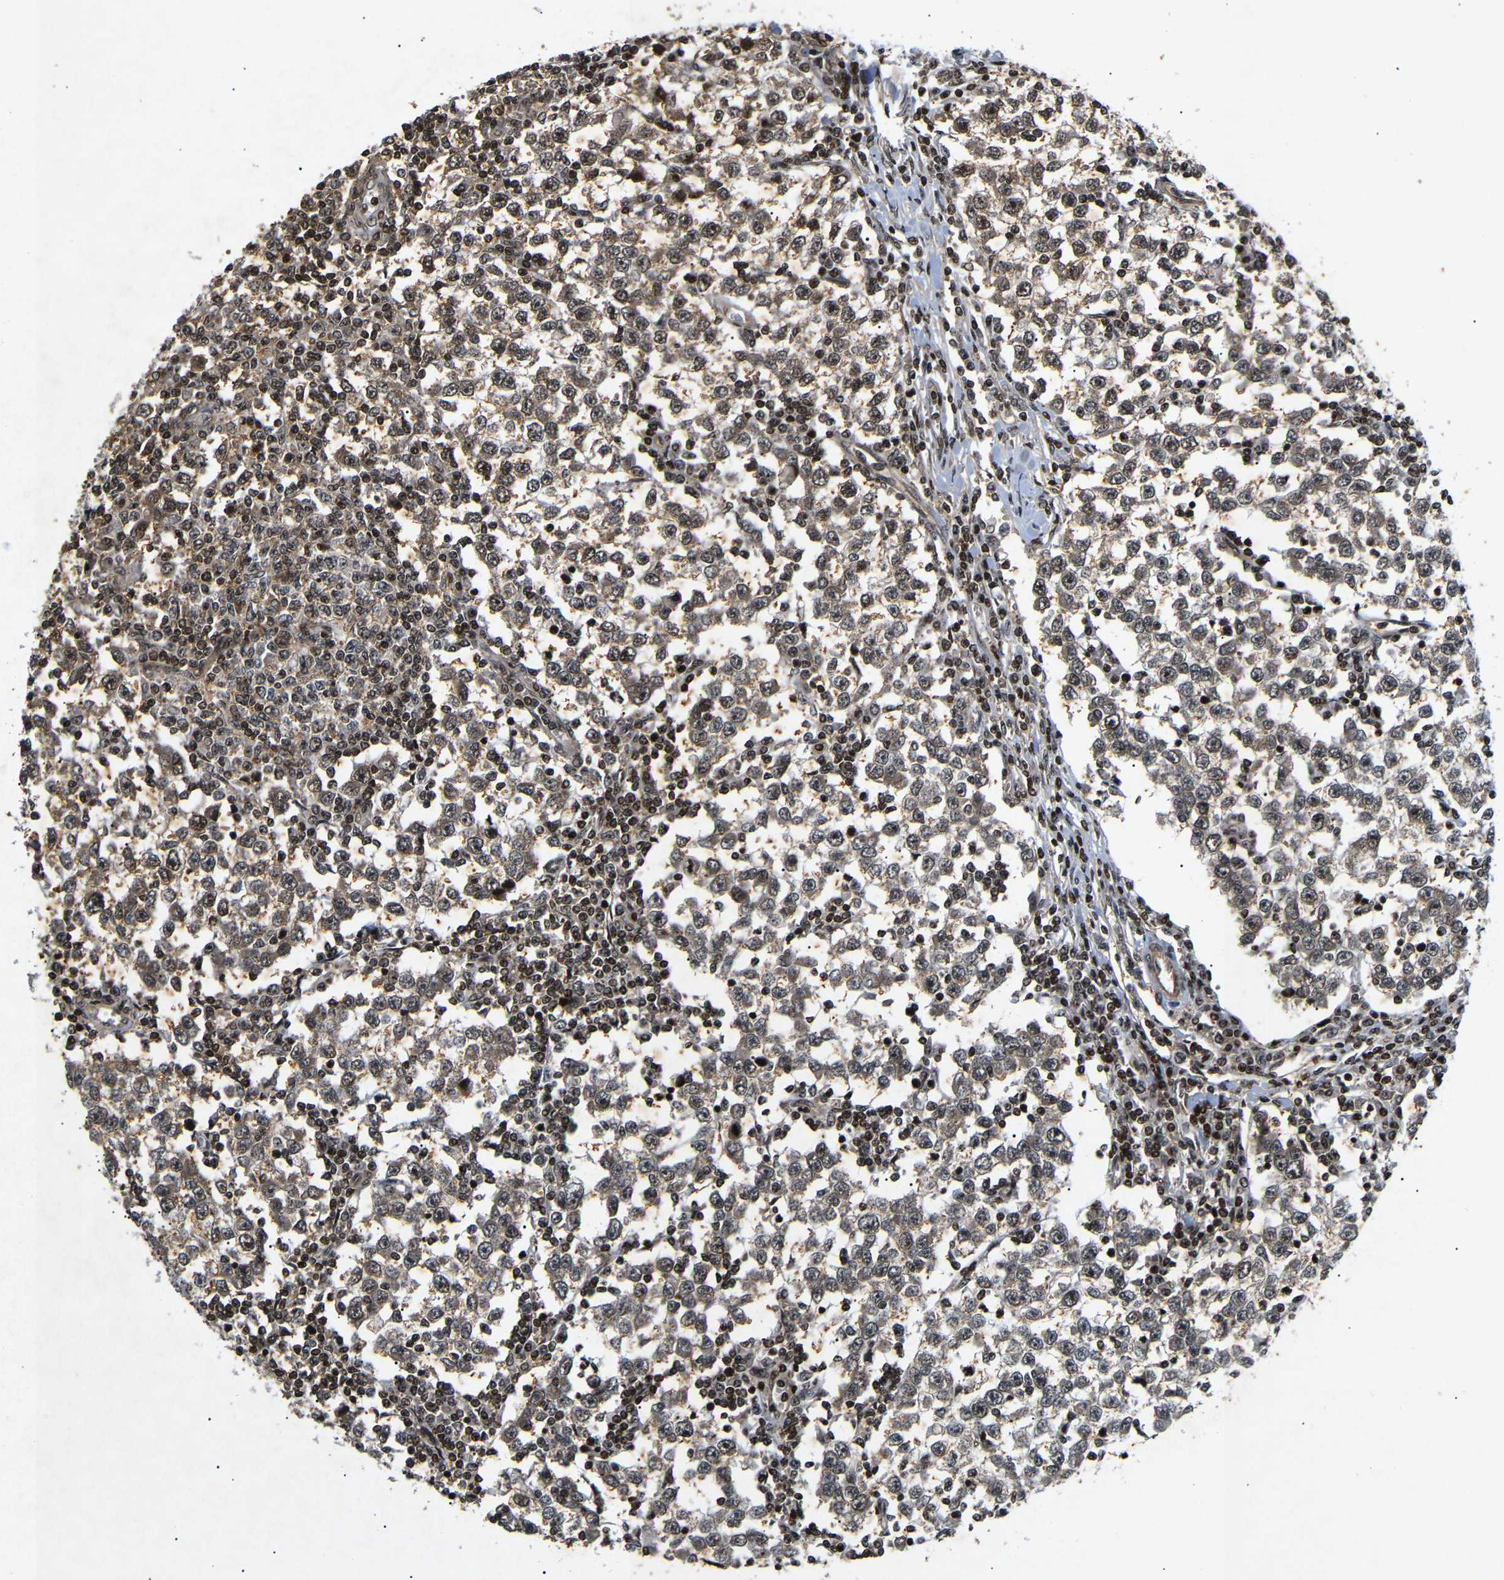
{"staining": {"intensity": "moderate", "quantity": "25%-75%", "location": "nuclear"}, "tissue": "testis cancer", "cell_type": "Tumor cells", "image_type": "cancer", "snomed": [{"axis": "morphology", "description": "Seminoma, NOS"}, {"axis": "topography", "description": "Testis"}], "caption": "Protein staining of testis cancer tissue displays moderate nuclear expression in about 25%-75% of tumor cells.", "gene": "KIF23", "patient": {"sex": "male", "age": 65}}